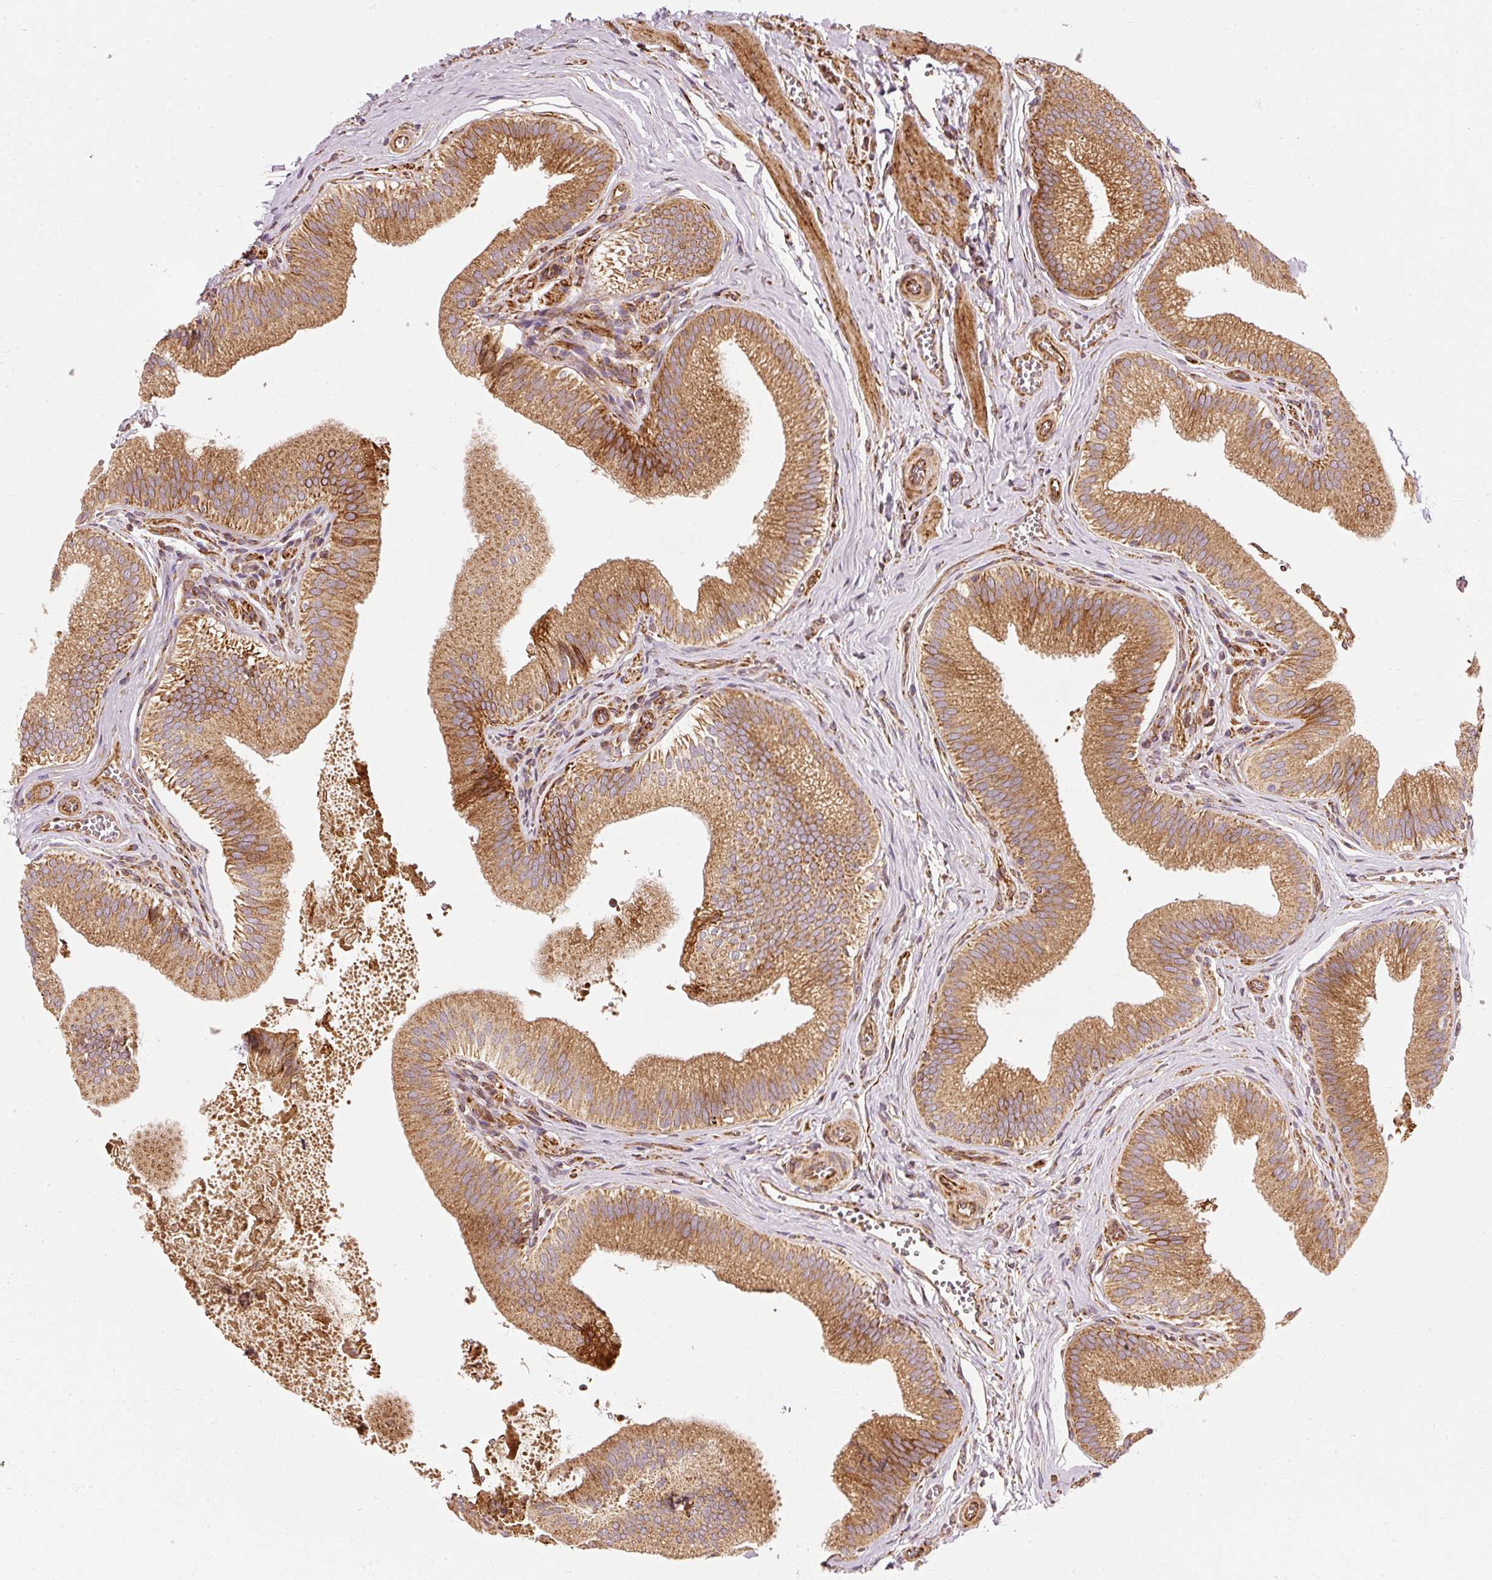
{"staining": {"intensity": "strong", "quantity": ">75%", "location": "cytoplasmic/membranous"}, "tissue": "gallbladder", "cell_type": "Glandular cells", "image_type": "normal", "snomed": [{"axis": "morphology", "description": "Normal tissue, NOS"}, {"axis": "topography", "description": "Gallbladder"}], "caption": "IHC photomicrograph of unremarkable human gallbladder stained for a protein (brown), which reveals high levels of strong cytoplasmic/membranous staining in approximately >75% of glandular cells.", "gene": "ISCU", "patient": {"sex": "male", "age": 17}}